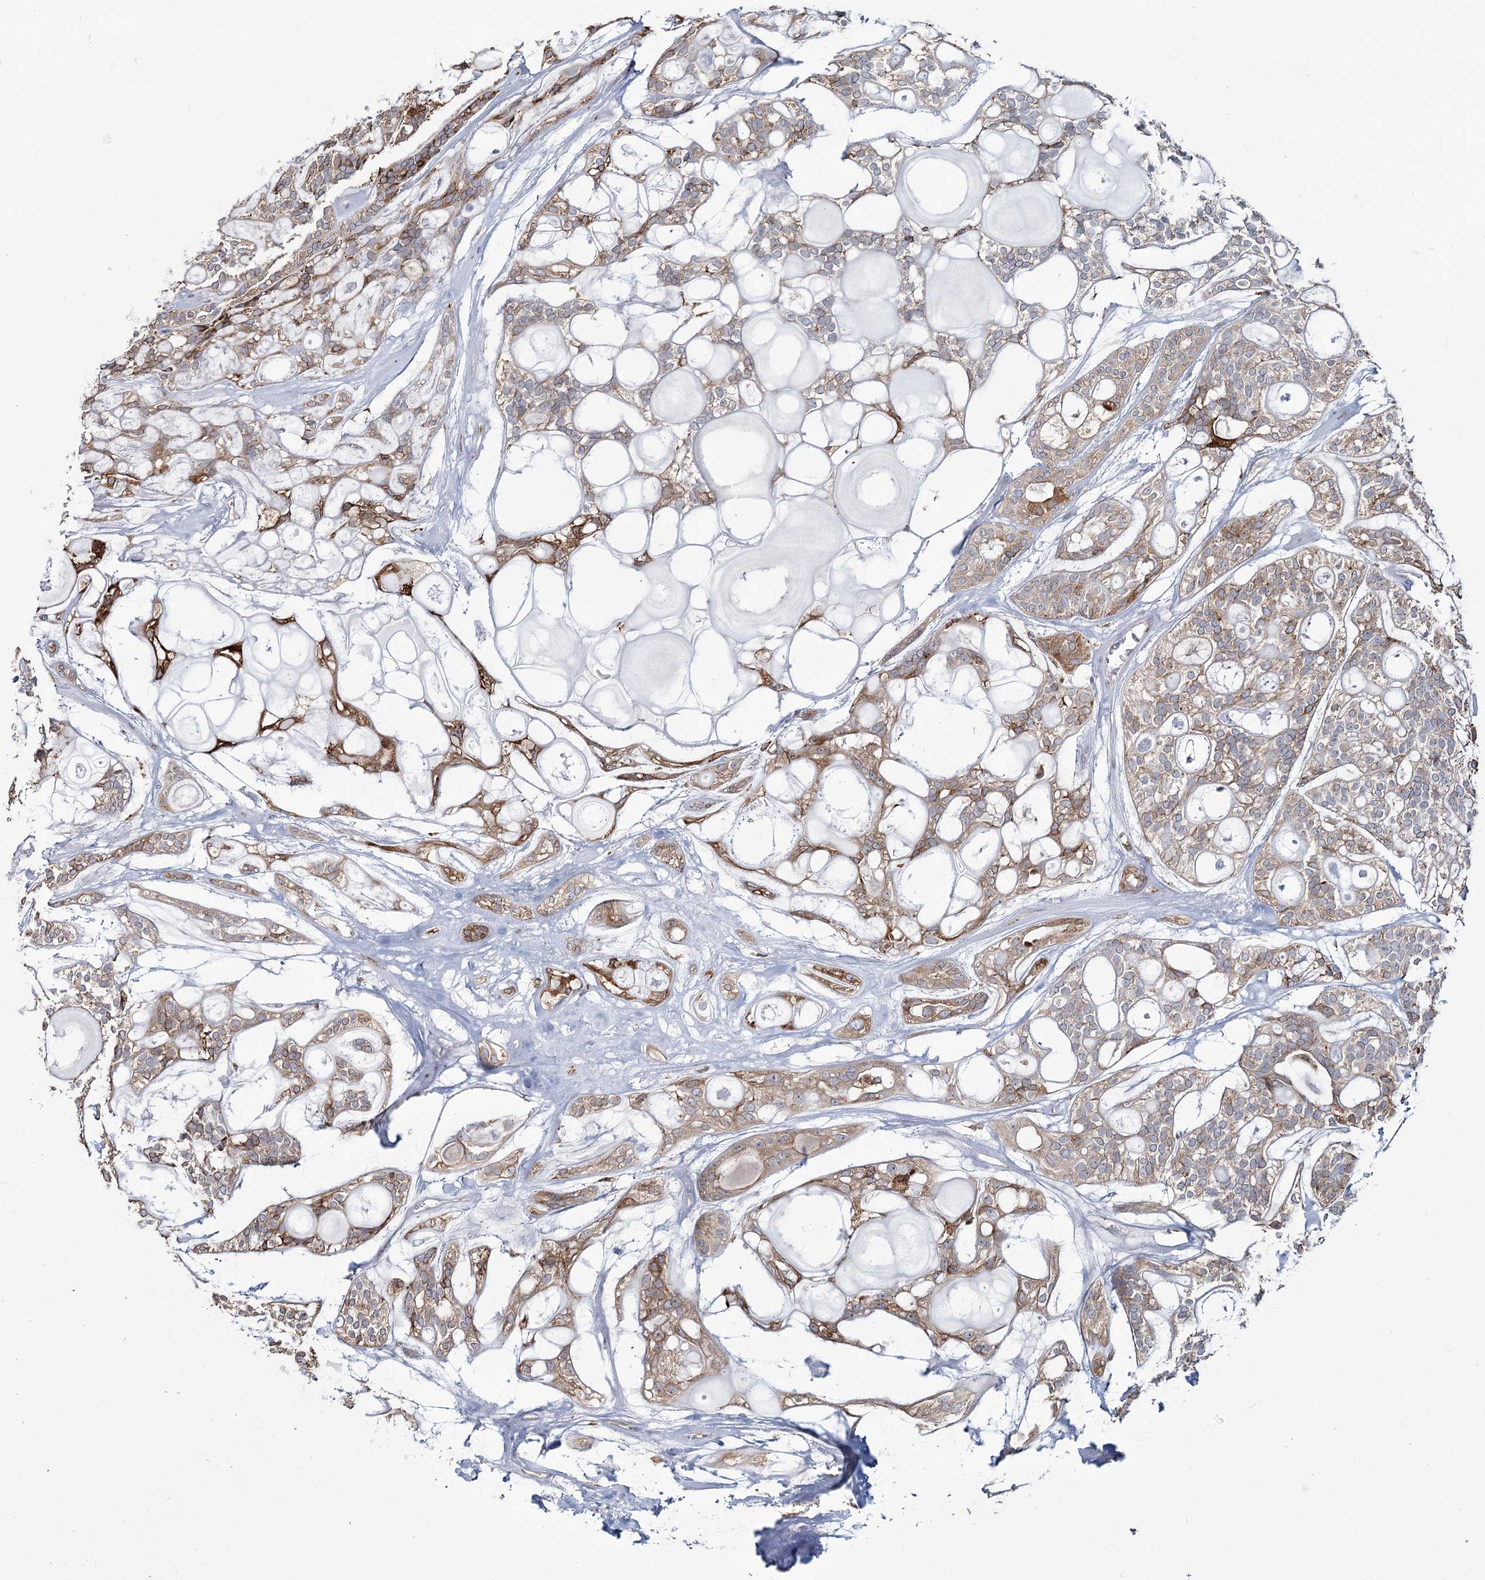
{"staining": {"intensity": "moderate", "quantity": ">75%", "location": "cytoplasmic/membranous"}, "tissue": "head and neck cancer", "cell_type": "Tumor cells", "image_type": "cancer", "snomed": [{"axis": "morphology", "description": "Adenocarcinoma, NOS"}, {"axis": "topography", "description": "Head-Neck"}], "caption": "A micrograph of head and neck adenocarcinoma stained for a protein reveals moderate cytoplasmic/membranous brown staining in tumor cells.", "gene": "ZCCHC9", "patient": {"sex": "male", "age": 66}}